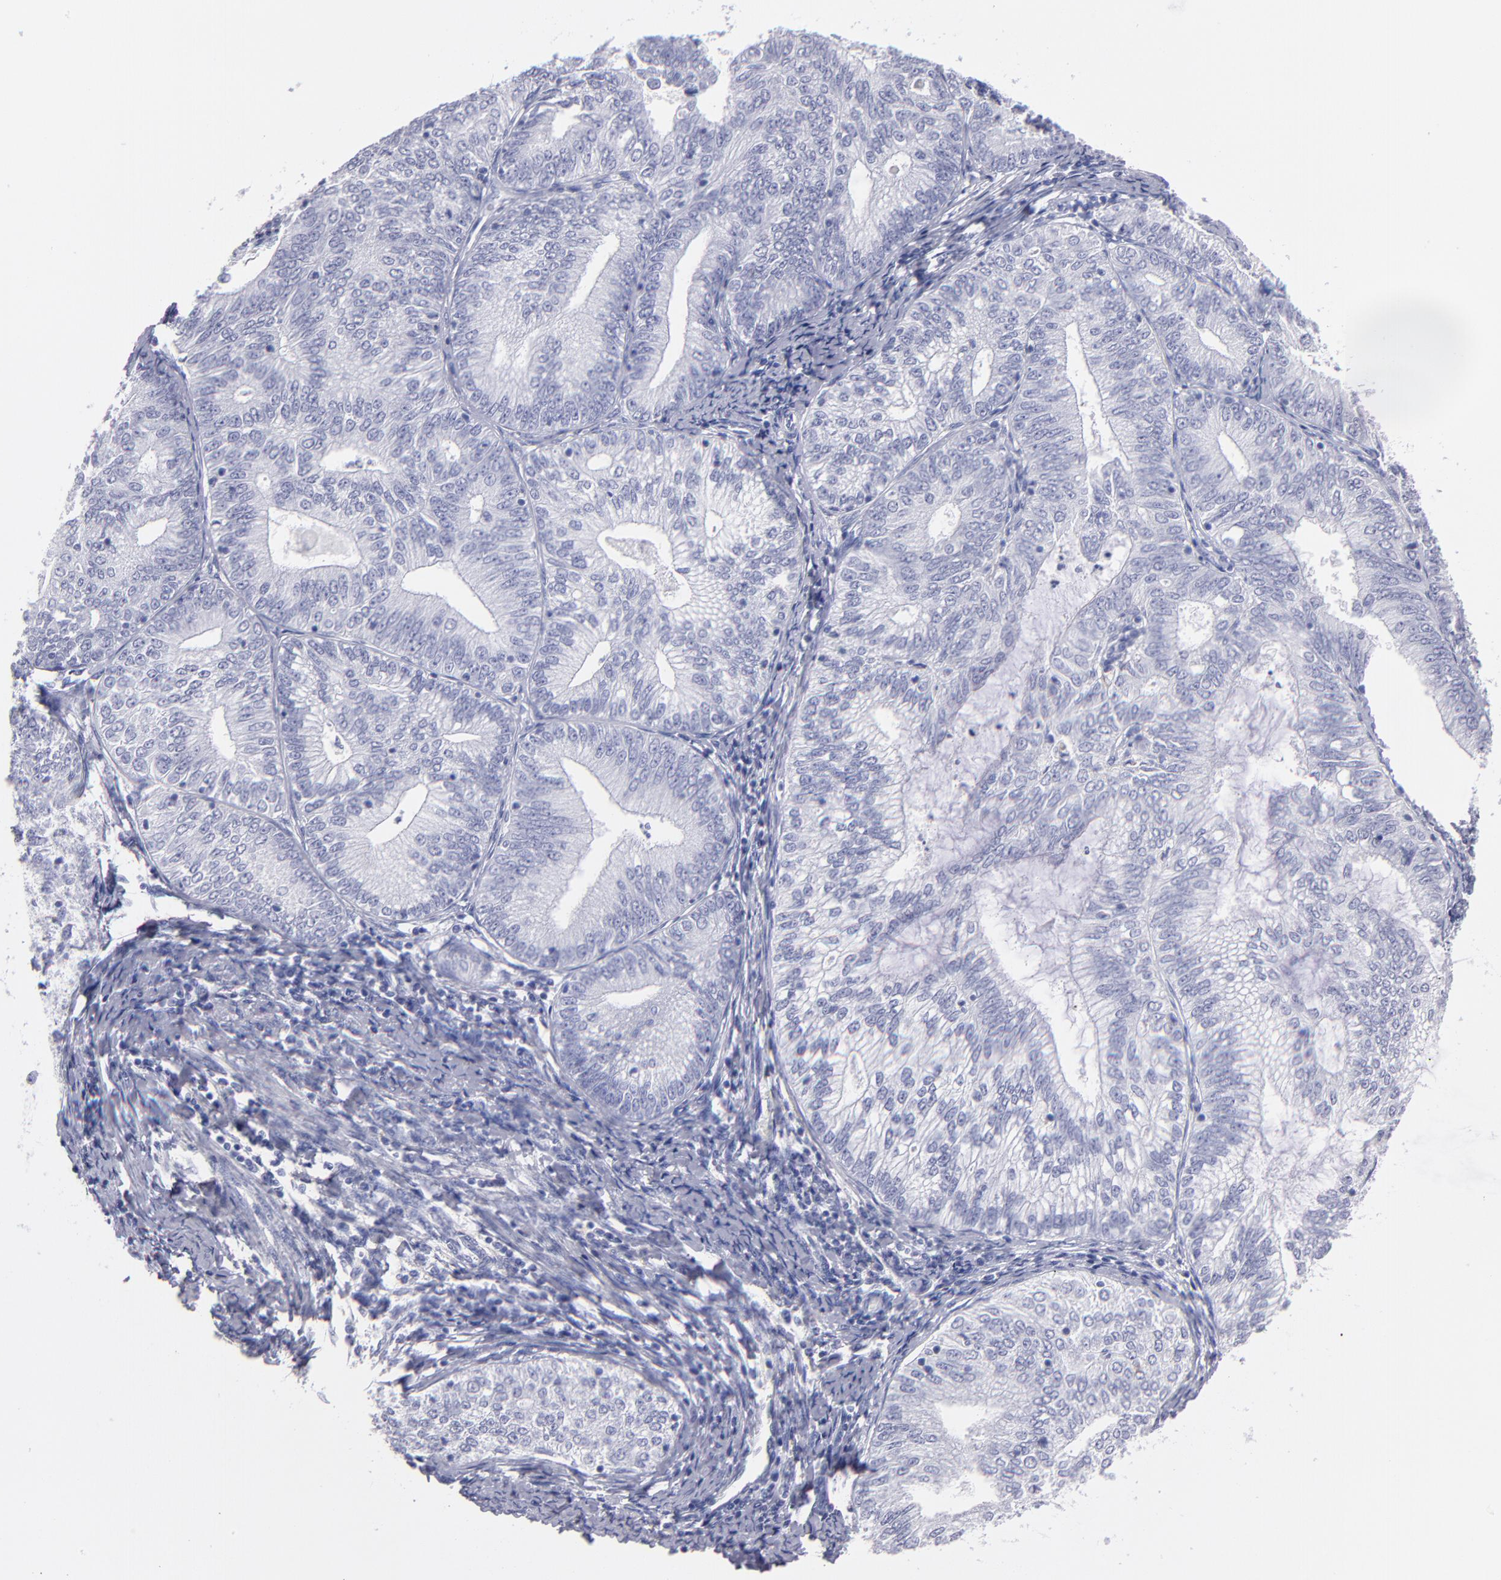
{"staining": {"intensity": "negative", "quantity": "none", "location": "none"}, "tissue": "endometrial cancer", "cell_type": "Tumor cells", "image_type": "cancer", "snomed": [{"axis": "morphology", "description": "Adenocarcinoma, NOS"}, {"axis": "topography", "description": "Endometrium"}], "caption": "DAB (3,3'-diaminobenzidine) immunohistochemical staining of human adenocarcinoma (endometrial) shows no significant expression in tumor cells.", "gene": "MB", "patient": {"sex": "female", "age": 69}}